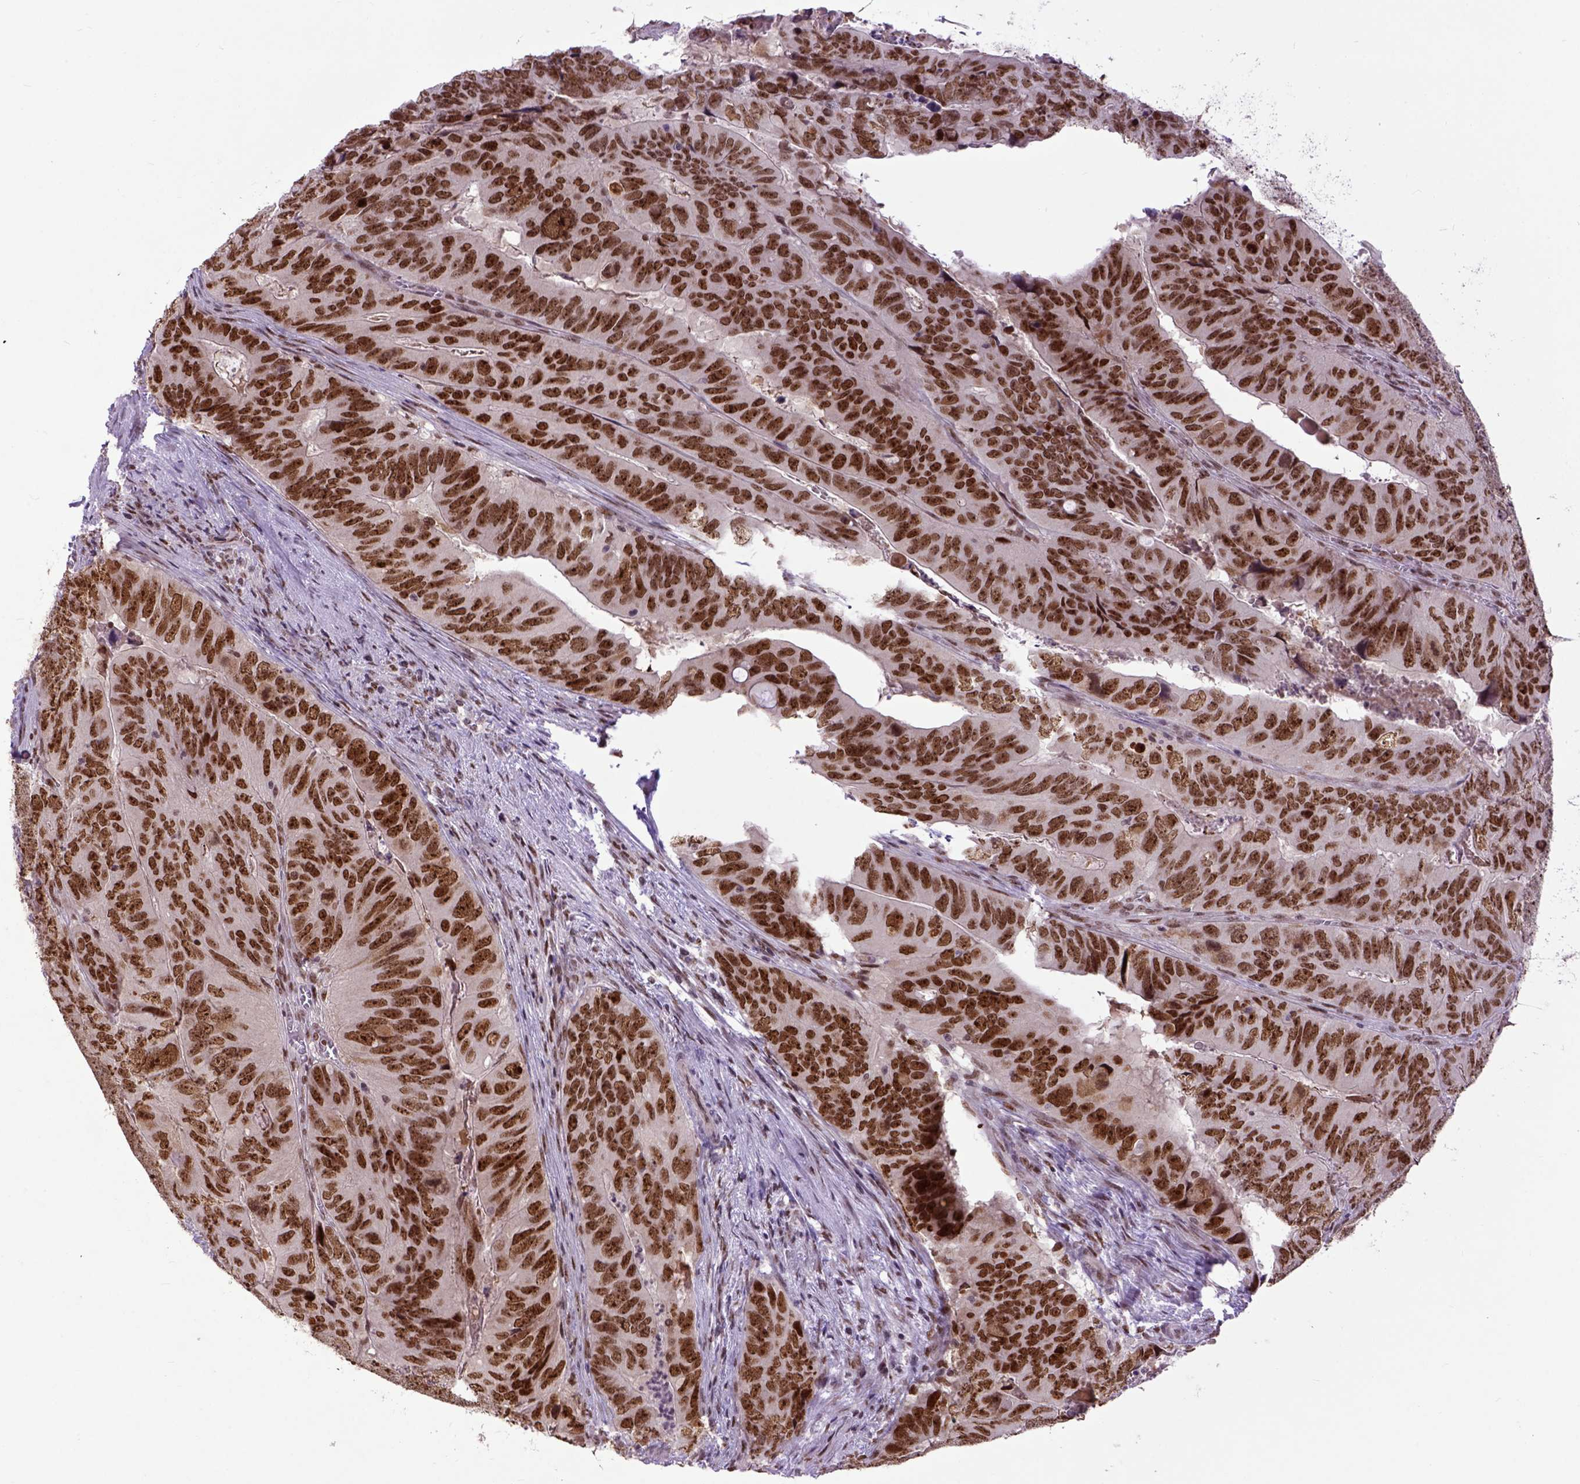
{"staining": {"intensity": "moderate", "quantity": ">75%", "location": "nuclear"}, "tissue": "colorectal cancer", "cell_type": "Tumor cells", "image_type": "cancer", "snomed": [{"axis": "morphology", "description": "Adenocarcinoma, NOS"}, {"axis": "topography", "description": "Colon"}], "caption": "IHC photomicrograph of colorectal adenocarcinoma stained for a protein (brown), which exhibits medium levels of moderate nuclear positivity in about >75% of tumor cells.", "gene": "RCC2", "patient": {"sex": "male", "age": 79}}